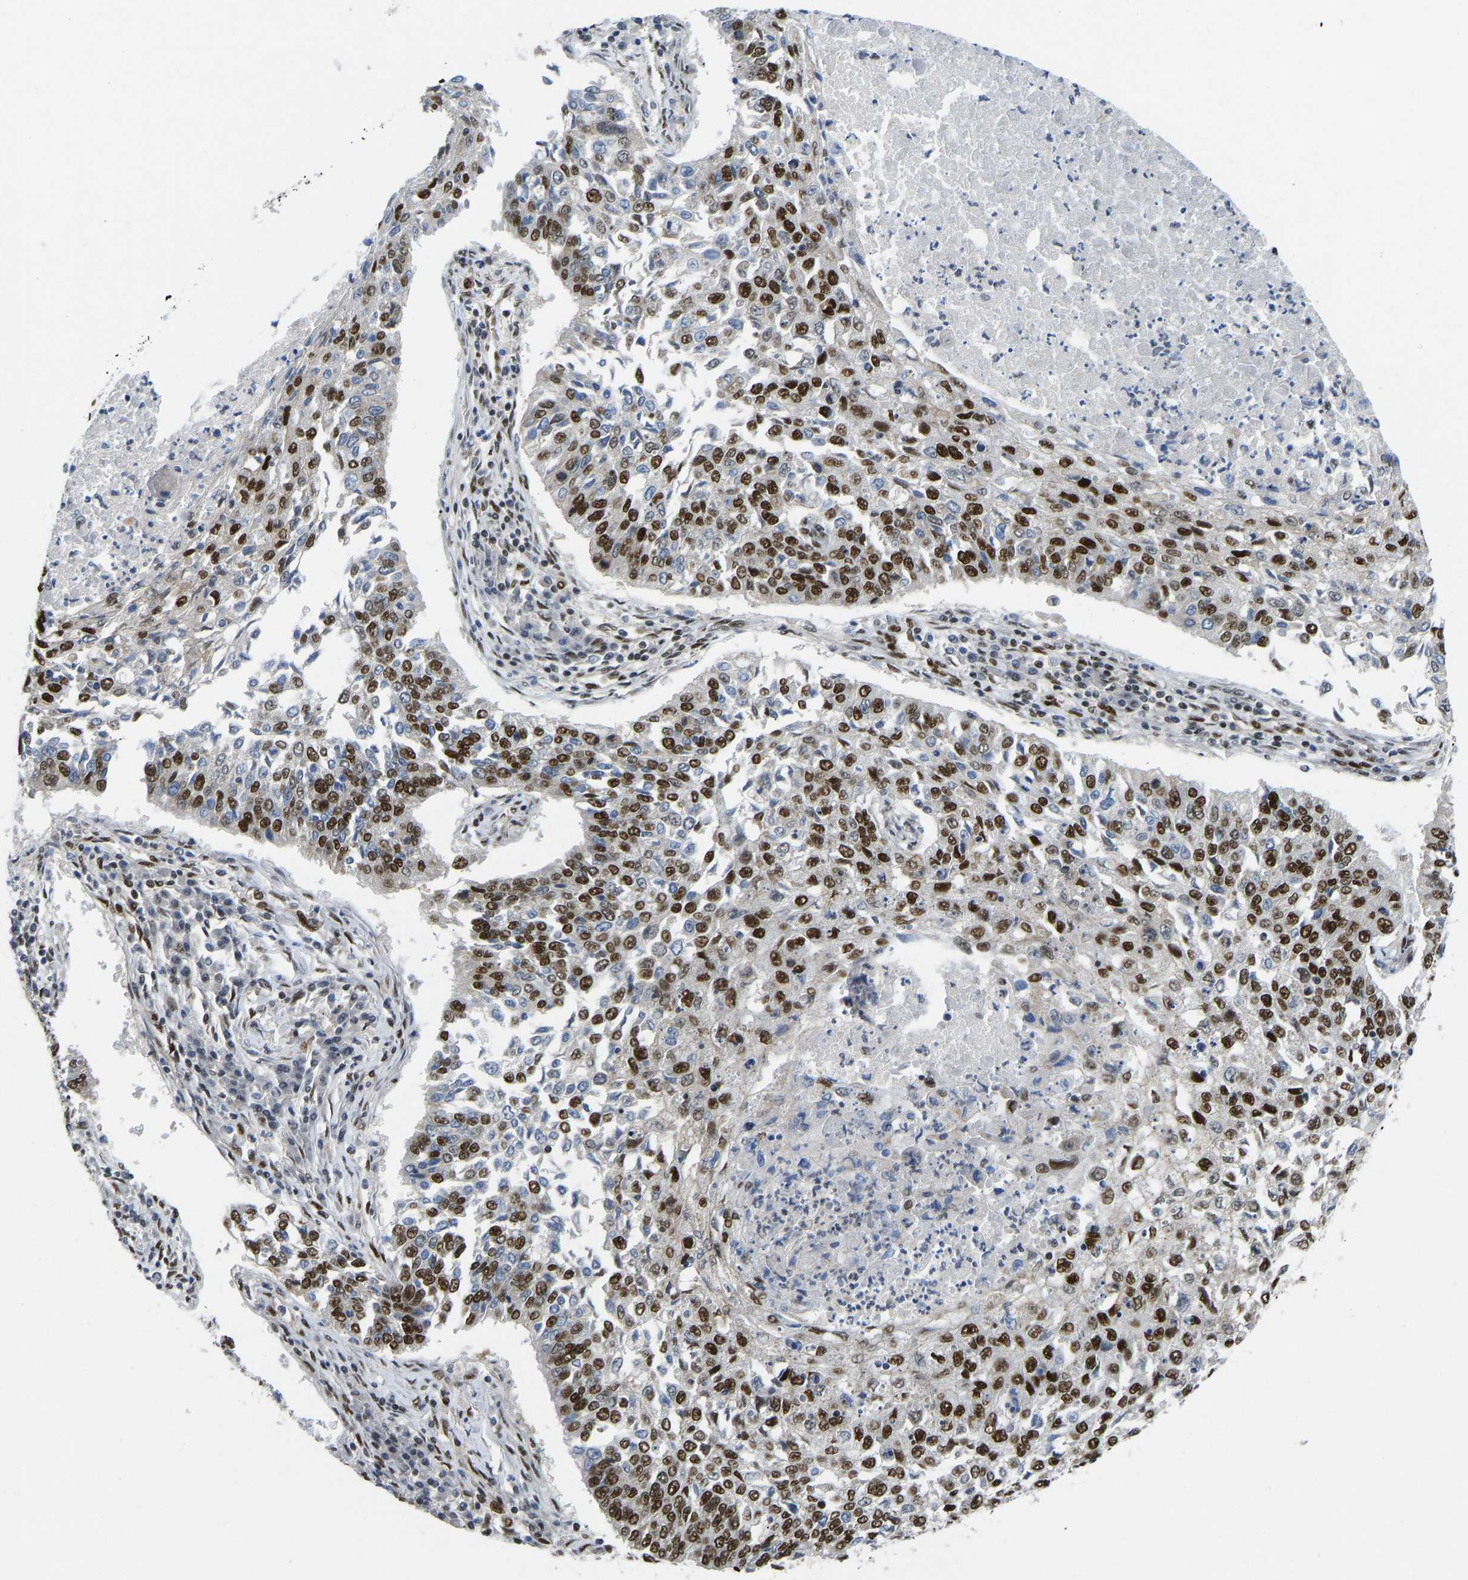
{"staining": {"intensity": "strong", "quantity": "25%-75%", "location": "nuclear"}, "tissue": "lung cancer", "cell_type": "Tumor cells", "image_type": "cancer", "snomed": [{"axis": "morphology", "description": "Normal tissue, NOS"}, {"axis": "morphology", "description": "Squamous cell carcinoma, NOS"}, {"axis": "topography", "description": "Cartilage tissue"}, {"axis": "topography", "description": "Bronchus"}, {"axis": "topography", "description": "Lung"}], "caption": "An image of lung cancer stained for a protein displays strong nuclear brown staining in tumor cells.", "gene": "FOXK1", "patient": {"sex": "female", "age": 49}}